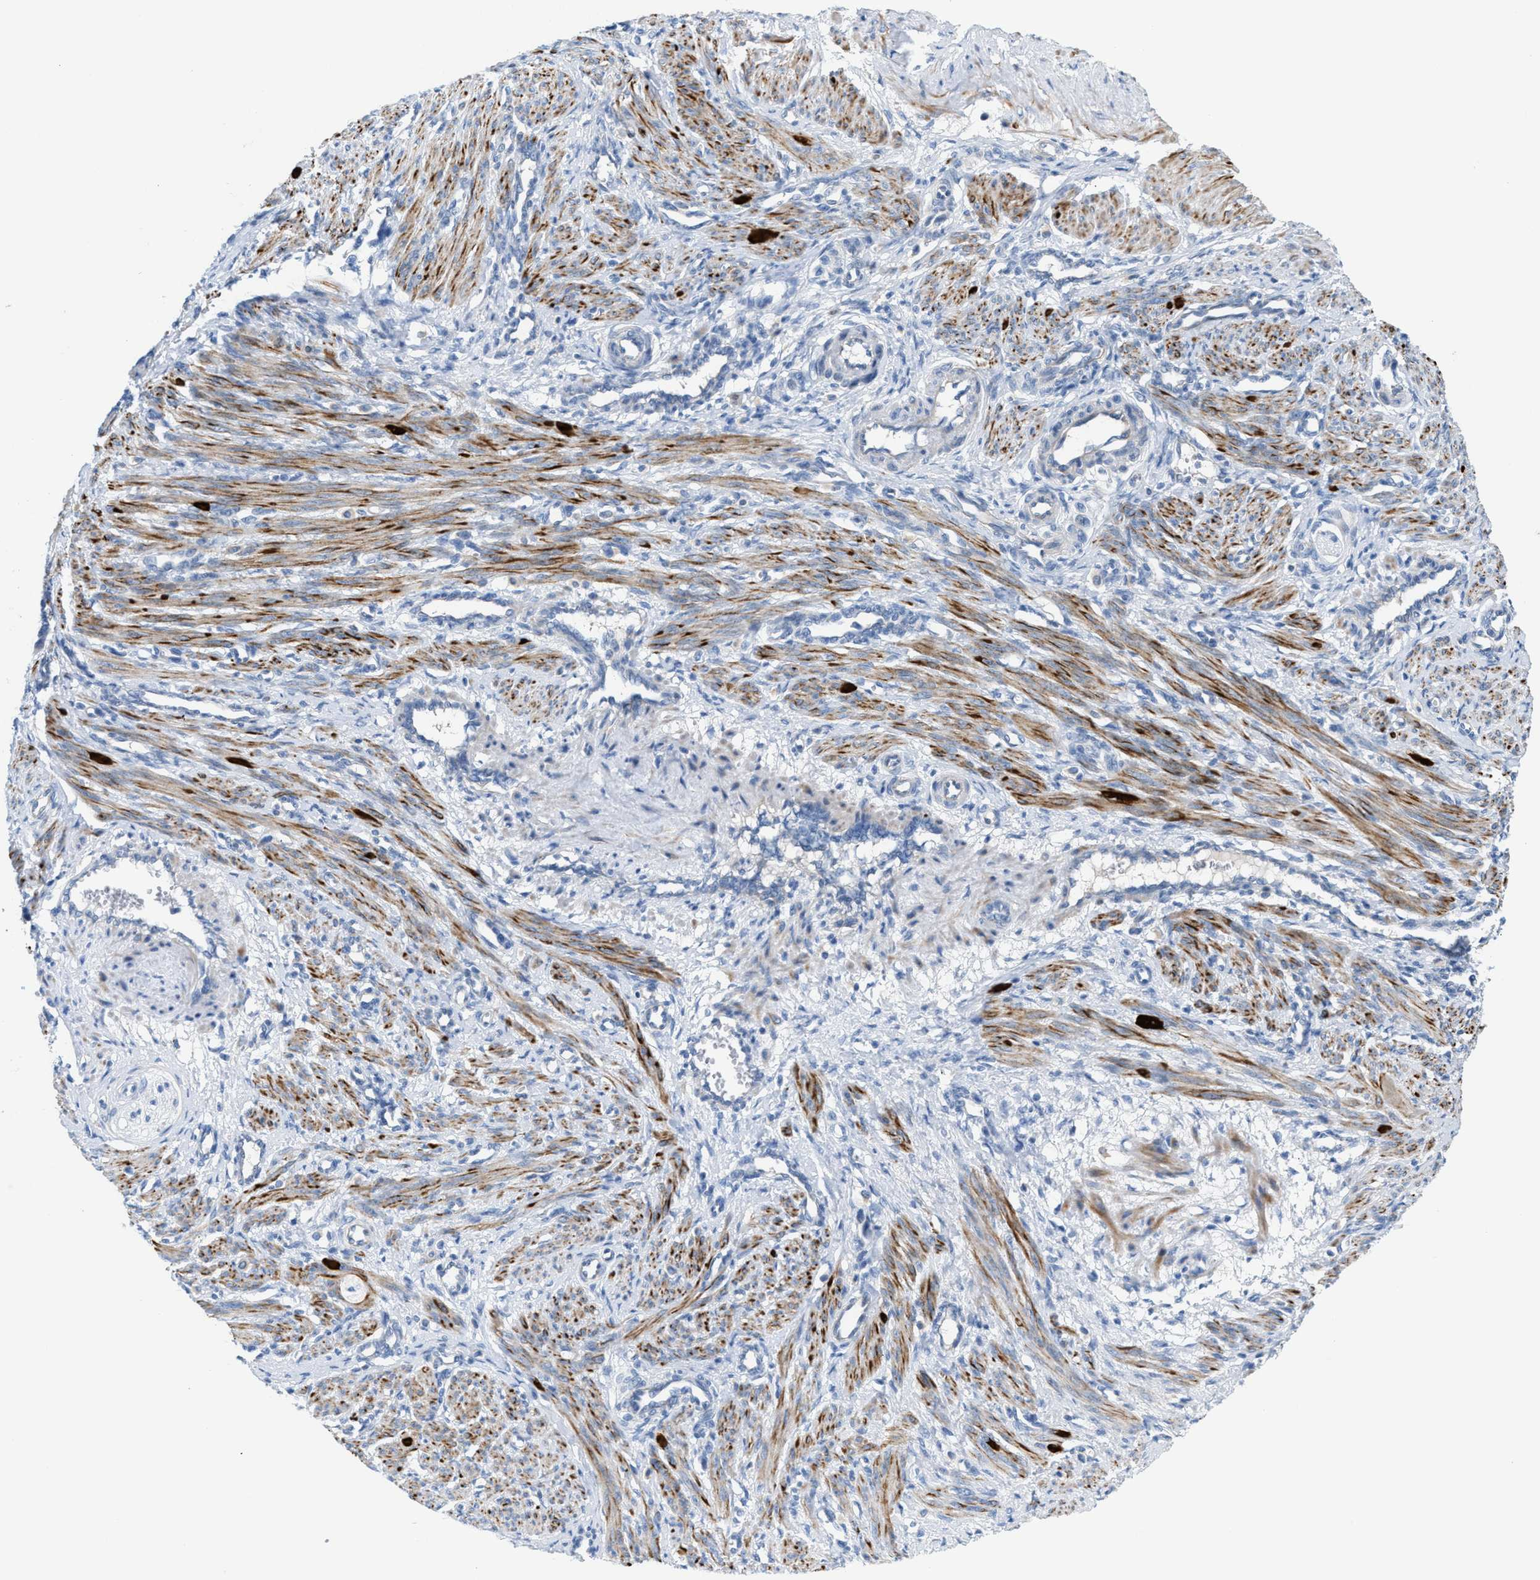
{"staining": {"intensity": "moderate", "quantity": ">75%", "location": "cytoplasmic/membranous"}, "tissue": "smooth muscle", "cell_type": "Smooth muscle cells", "image_type": "normal", "snomed": [{"axis": "morphology", "description": "Normal tissue, NOS"}, {"axis": "topography", "description": "Endometrium"}], "caption": "Immunohistochemistry staining of normal smooth muscle, which exhibits medium levels of moderate cytoplasmic/membranous staining in about >75% of smooth muscle cells indicating moderate cytoplasmic/membranous protein positivity. The staining was performed using DAB (3,3'-diaminobenzidine) (brown) for protein detection and nuclei were counterstained in hematoxylin (blue).", "gene": "MPP3", "patient": {"sex": "female", "age": 33}}